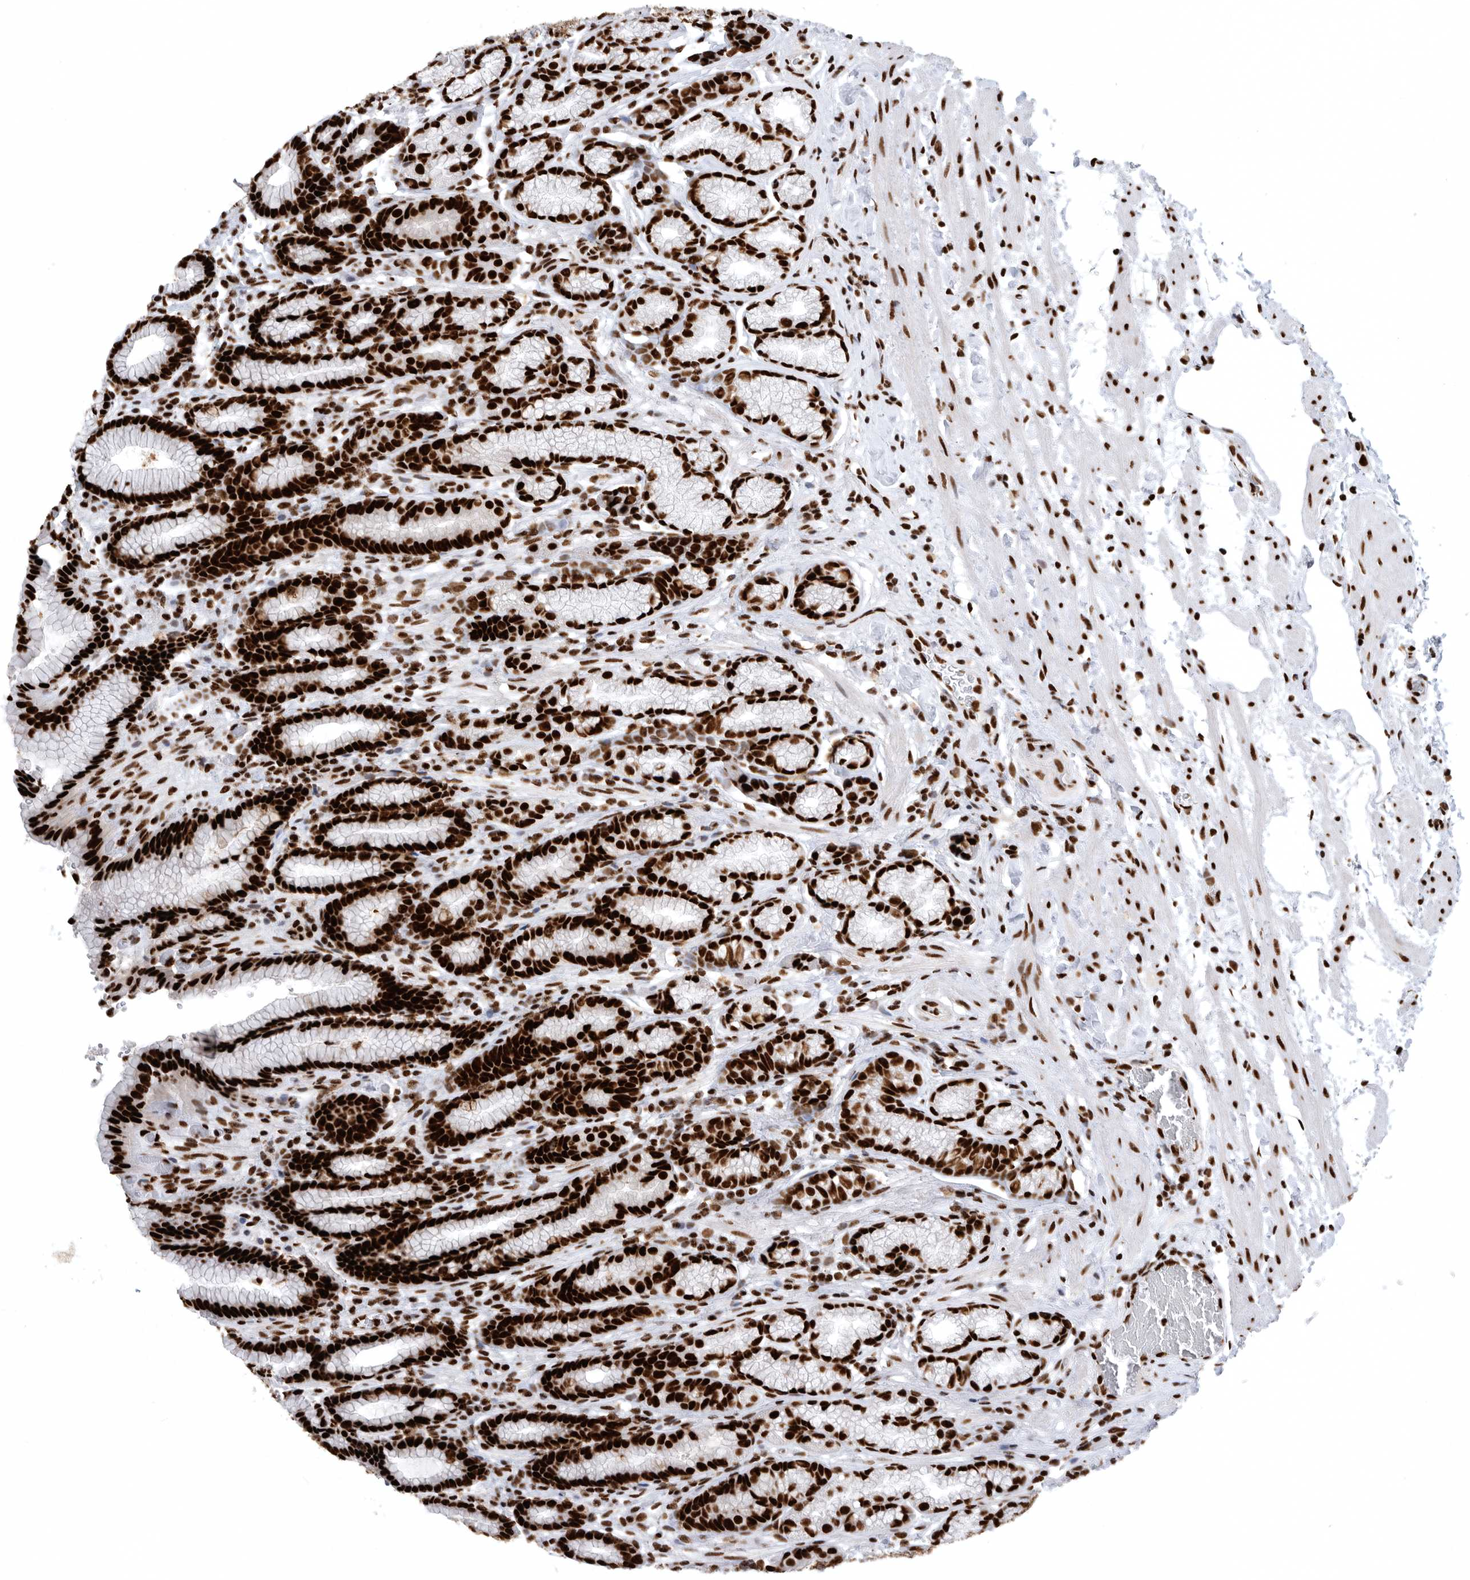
{"staining": {"intensity": "strong", "quantity": ">75%", "location": "nuclear"}, "tissue": "stomach", "cell_type": "Glandular cells", "image_type": "normal", "snomed": [{"axis": "morphology", "description": "Normal tissue, NOS"}, {"axis": "topography", "description": "Stomach"}], "caption": "Normal stomach was stained to show a protein in brown. There is high levels of strong nuclear positivity in approximately >75% of glandular cells. Using DAB (3,3'-diaminobenzidine) (brown) and hematoxylin (blue) stains, captured at high magnification using brightfield microscopy.", "gene": "BCLAF1", "patient": {"sex": "male", "age": 42}}